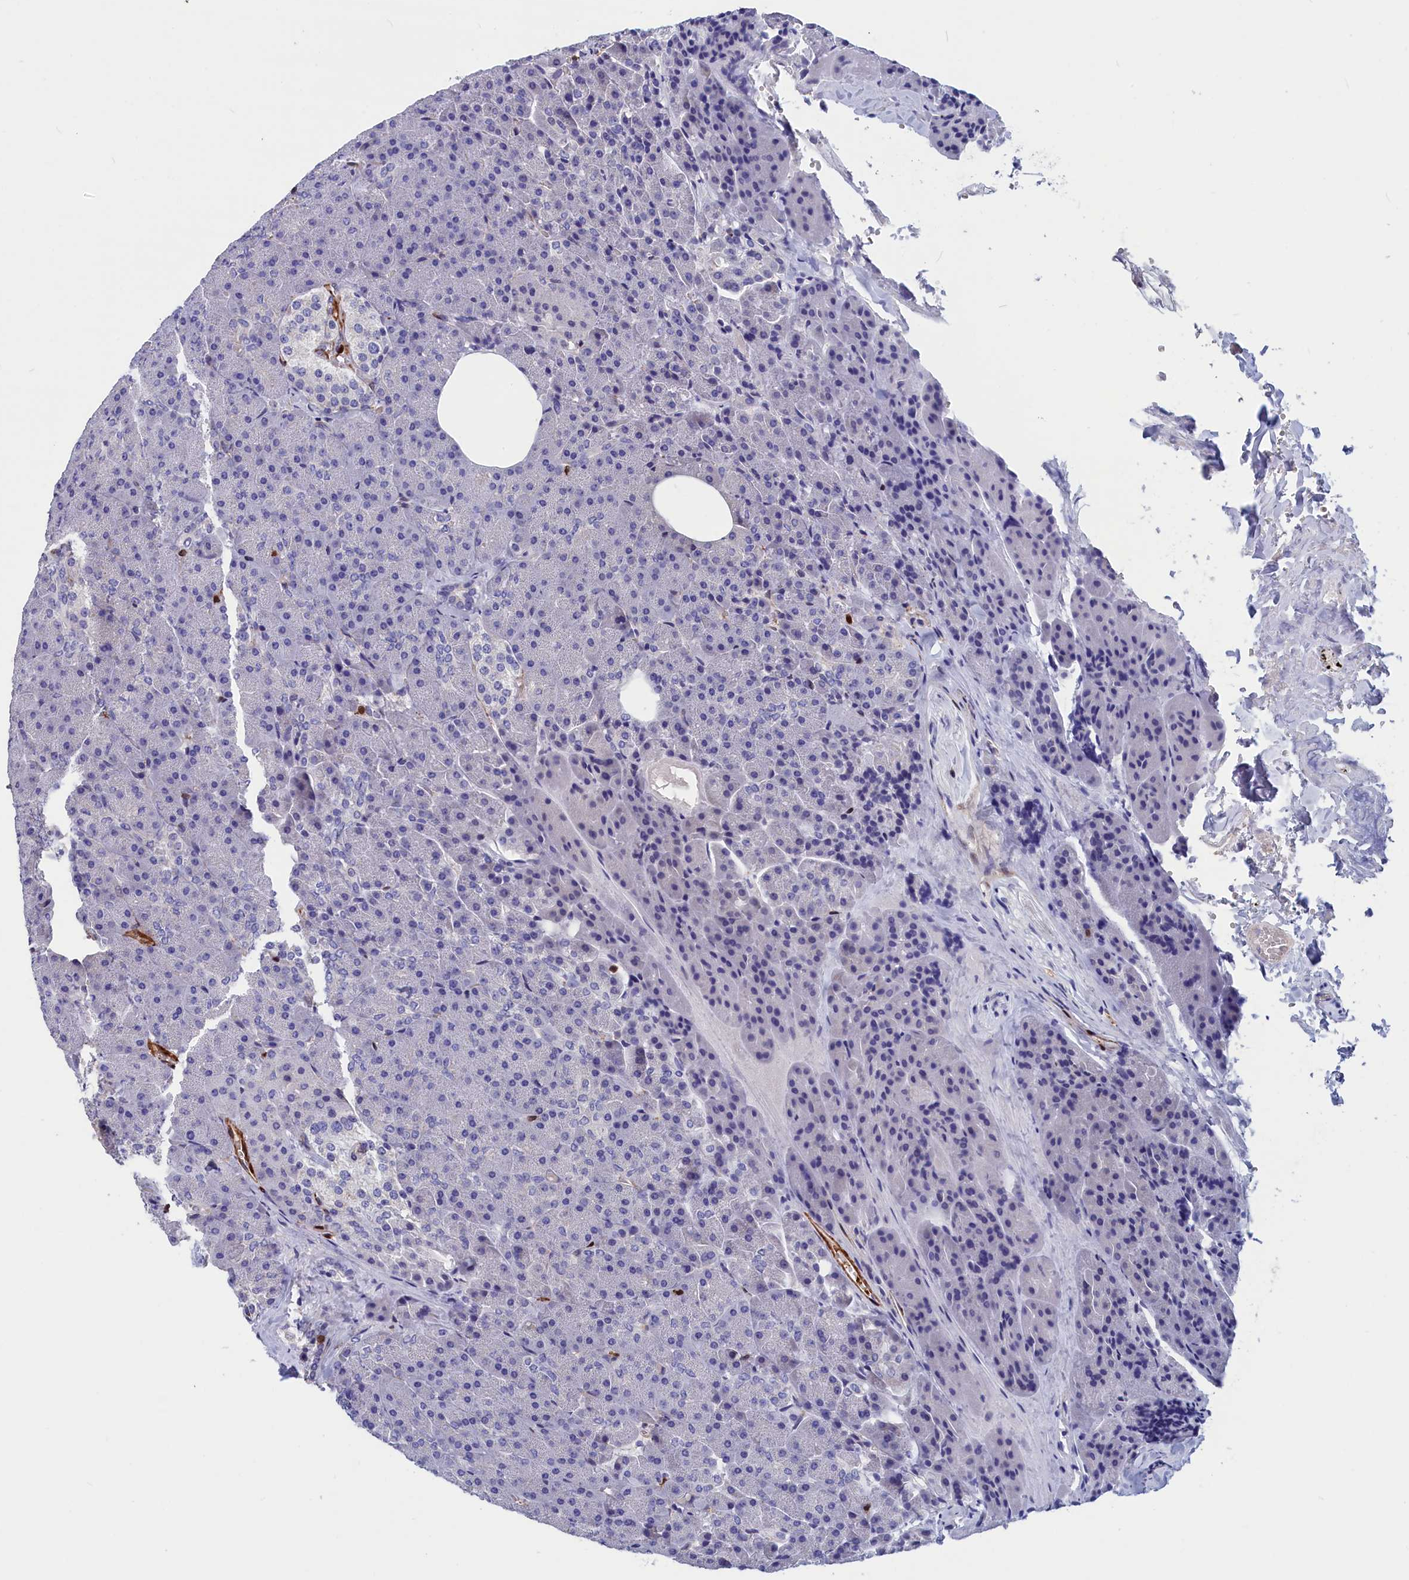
{"staining": {"intensity": "negative", "quantity": "none", "location": "none"}, "tissue": "pancreas", "cell_type": "Exocrine glandular cells", "image_type": "normal", "snomed": [{"axis": "morphology", "description": "Normal tissue, NOS"}, {"axis": "morphology", "description": "Carcinoid, malignant, NOS"}, {"axis": "topography", "description": "Pancreas"}], "caption": "A high-resolution histopathology image shows immunohistochemistry (IHC) staining of benign pancreas, which shows no significant expression in exocrine glandular cells. (DAB (3,3'-diaminobenzidine) immunohistochemistry (IHC) visualized using brightfield microscopy, high magnification).", "gene": "CRIP1", "patient": {"sex": "female", "age": 35}}